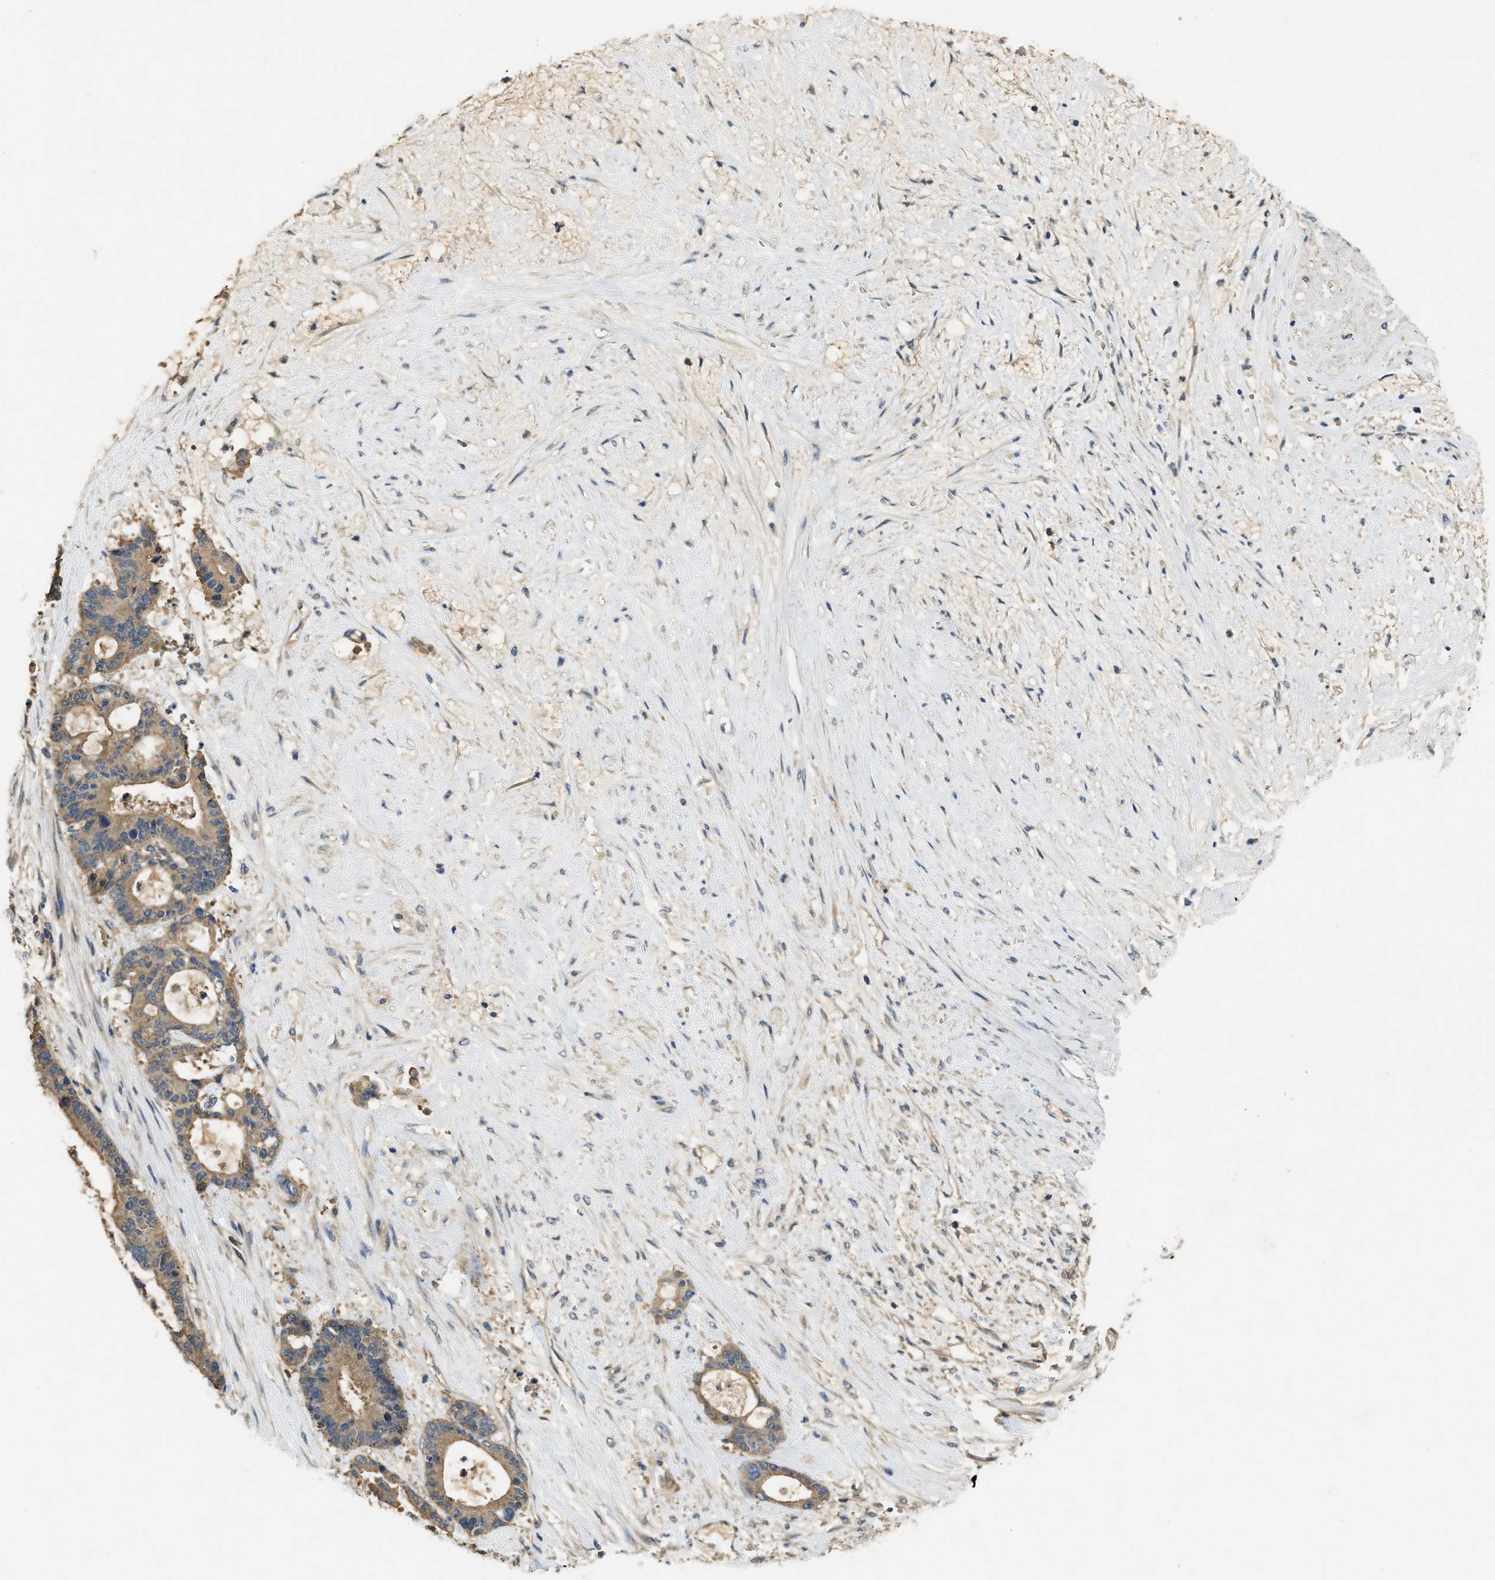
{"staining": {"intensity": "weak", "quantity": ">75%", "location": "cytoplasmic/membranous"}, "tissue": "liver cancer", "cell_type": "Tumor cells", "image_type": "cancer", "snomed": [{"axis": "morphology", "description": "Normal tissue, NOS"}, {"axis": "morphology", "description": "Cholangiocarcinoma"}, {"axis": "topography", "description": "Liver"}, {"axis": "topography", "description": "Peripheral nerve tissue"}], "caption": "The photomicrograph demonstrates staining of liver cancer, revealing weak cytoplasmic/membranous protein expression (brown color) within tumor cells.", "gene": "PPP3CA", "patient": {"sex": "female", "age": 73}}